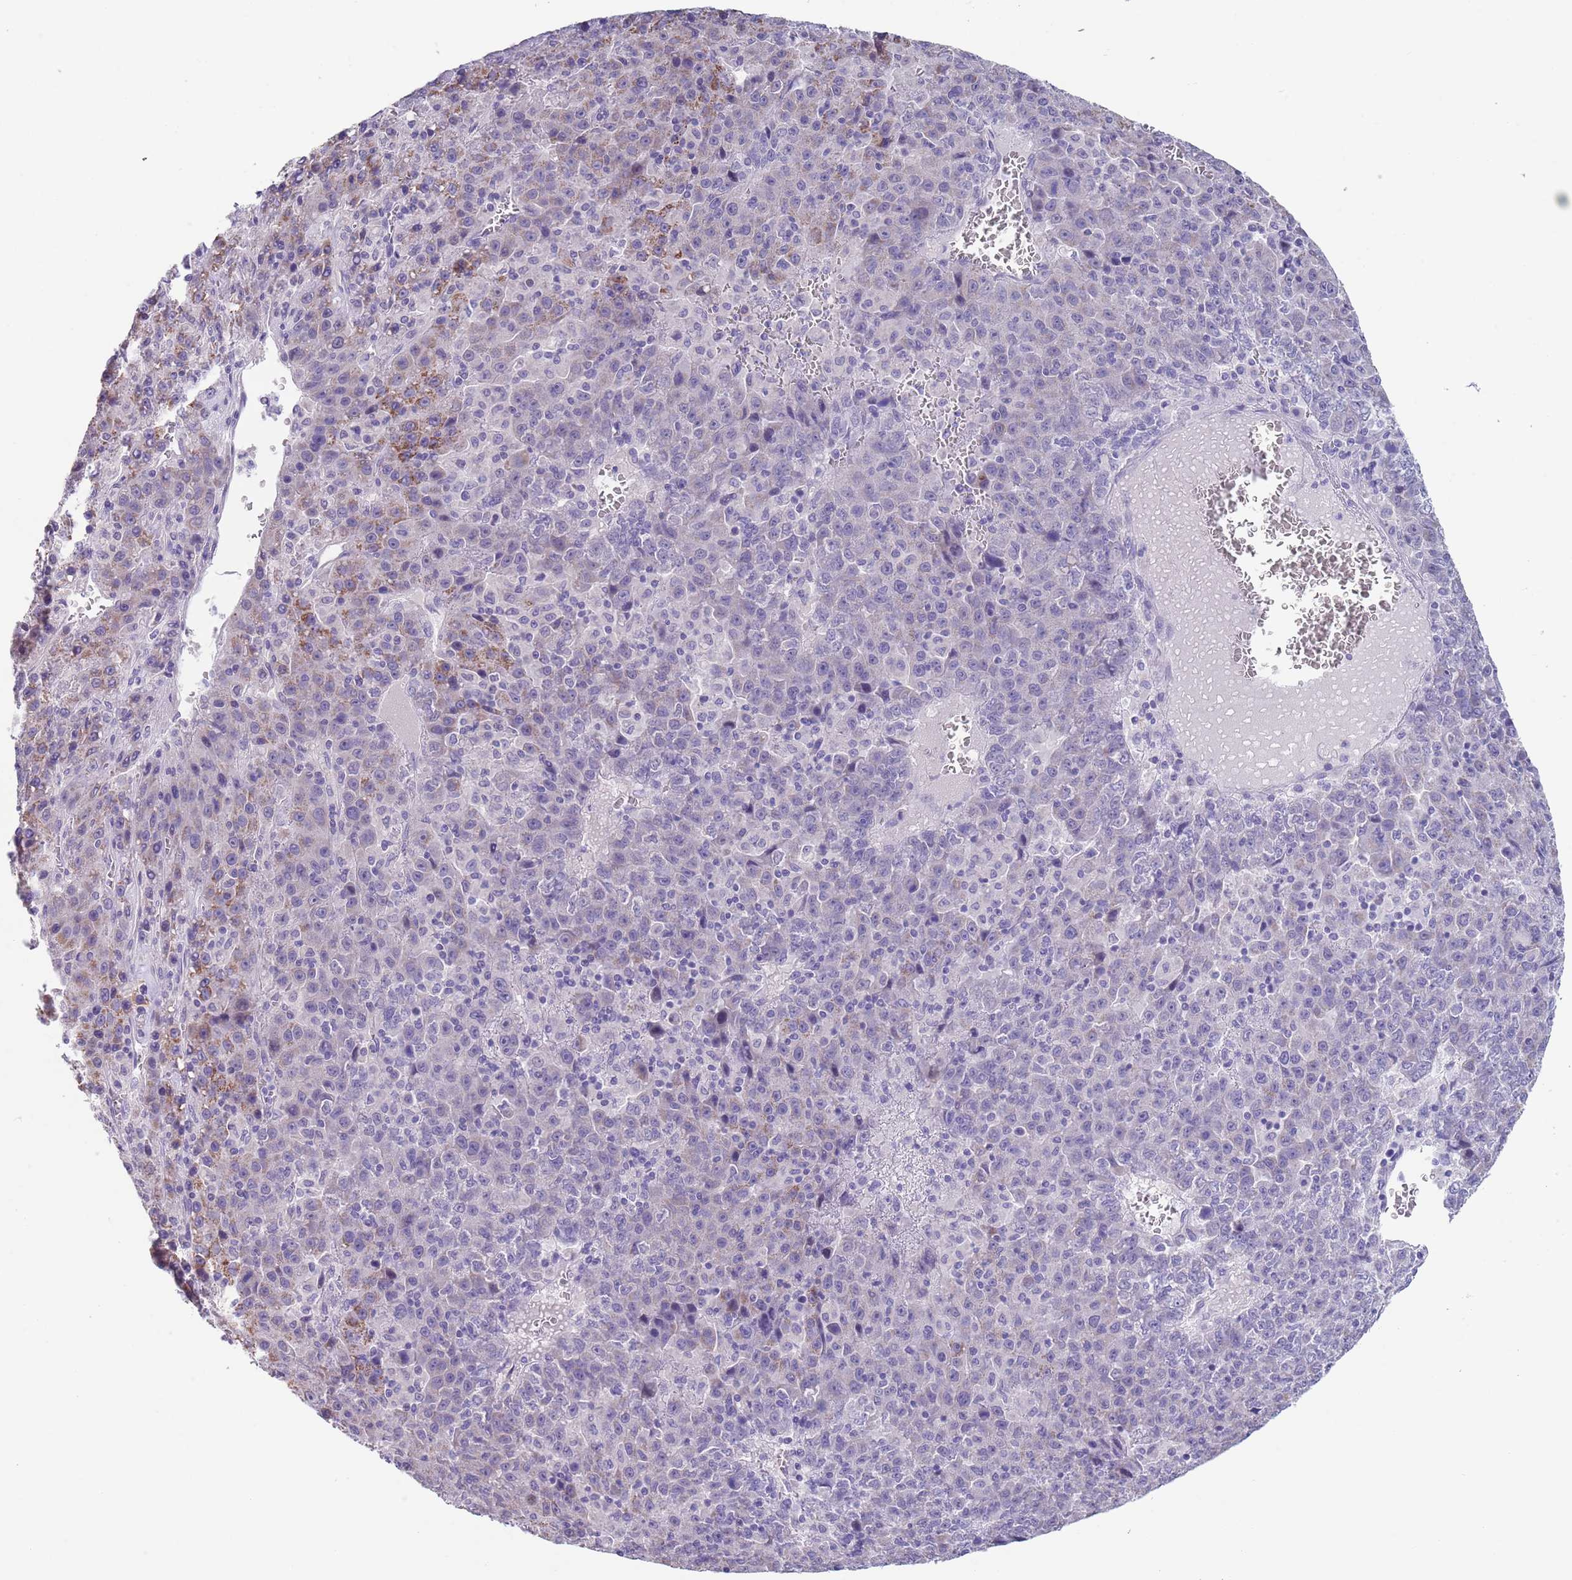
{"staining": {"intensity": "moderate", "quantity": "<25%", "location": "cytoplasmic/membranous"}, "tissue": "liver cancer", "cell_type": "Tumor cells", "image_type": "cancer", "snomed": [{"axis": "morphology", "description": "Carcinoma, Hepatocellular, NOS"}, {"axis": "topography", "description": "Liver"}], "caption": "Protein staining of hepatocellular carcinoma (liver) tissue demonstrates moderate cytoplasmic/membranous positivity in about <25% of tumor cells. The staining was performed using DAB (3,3'-diaminobenzidine), with brown indicating positive protein expression. Nuclei are stained blue with hematoxylin.", "gene": "SPIRE2", "patient": {"sex": "female", "age": 53}}